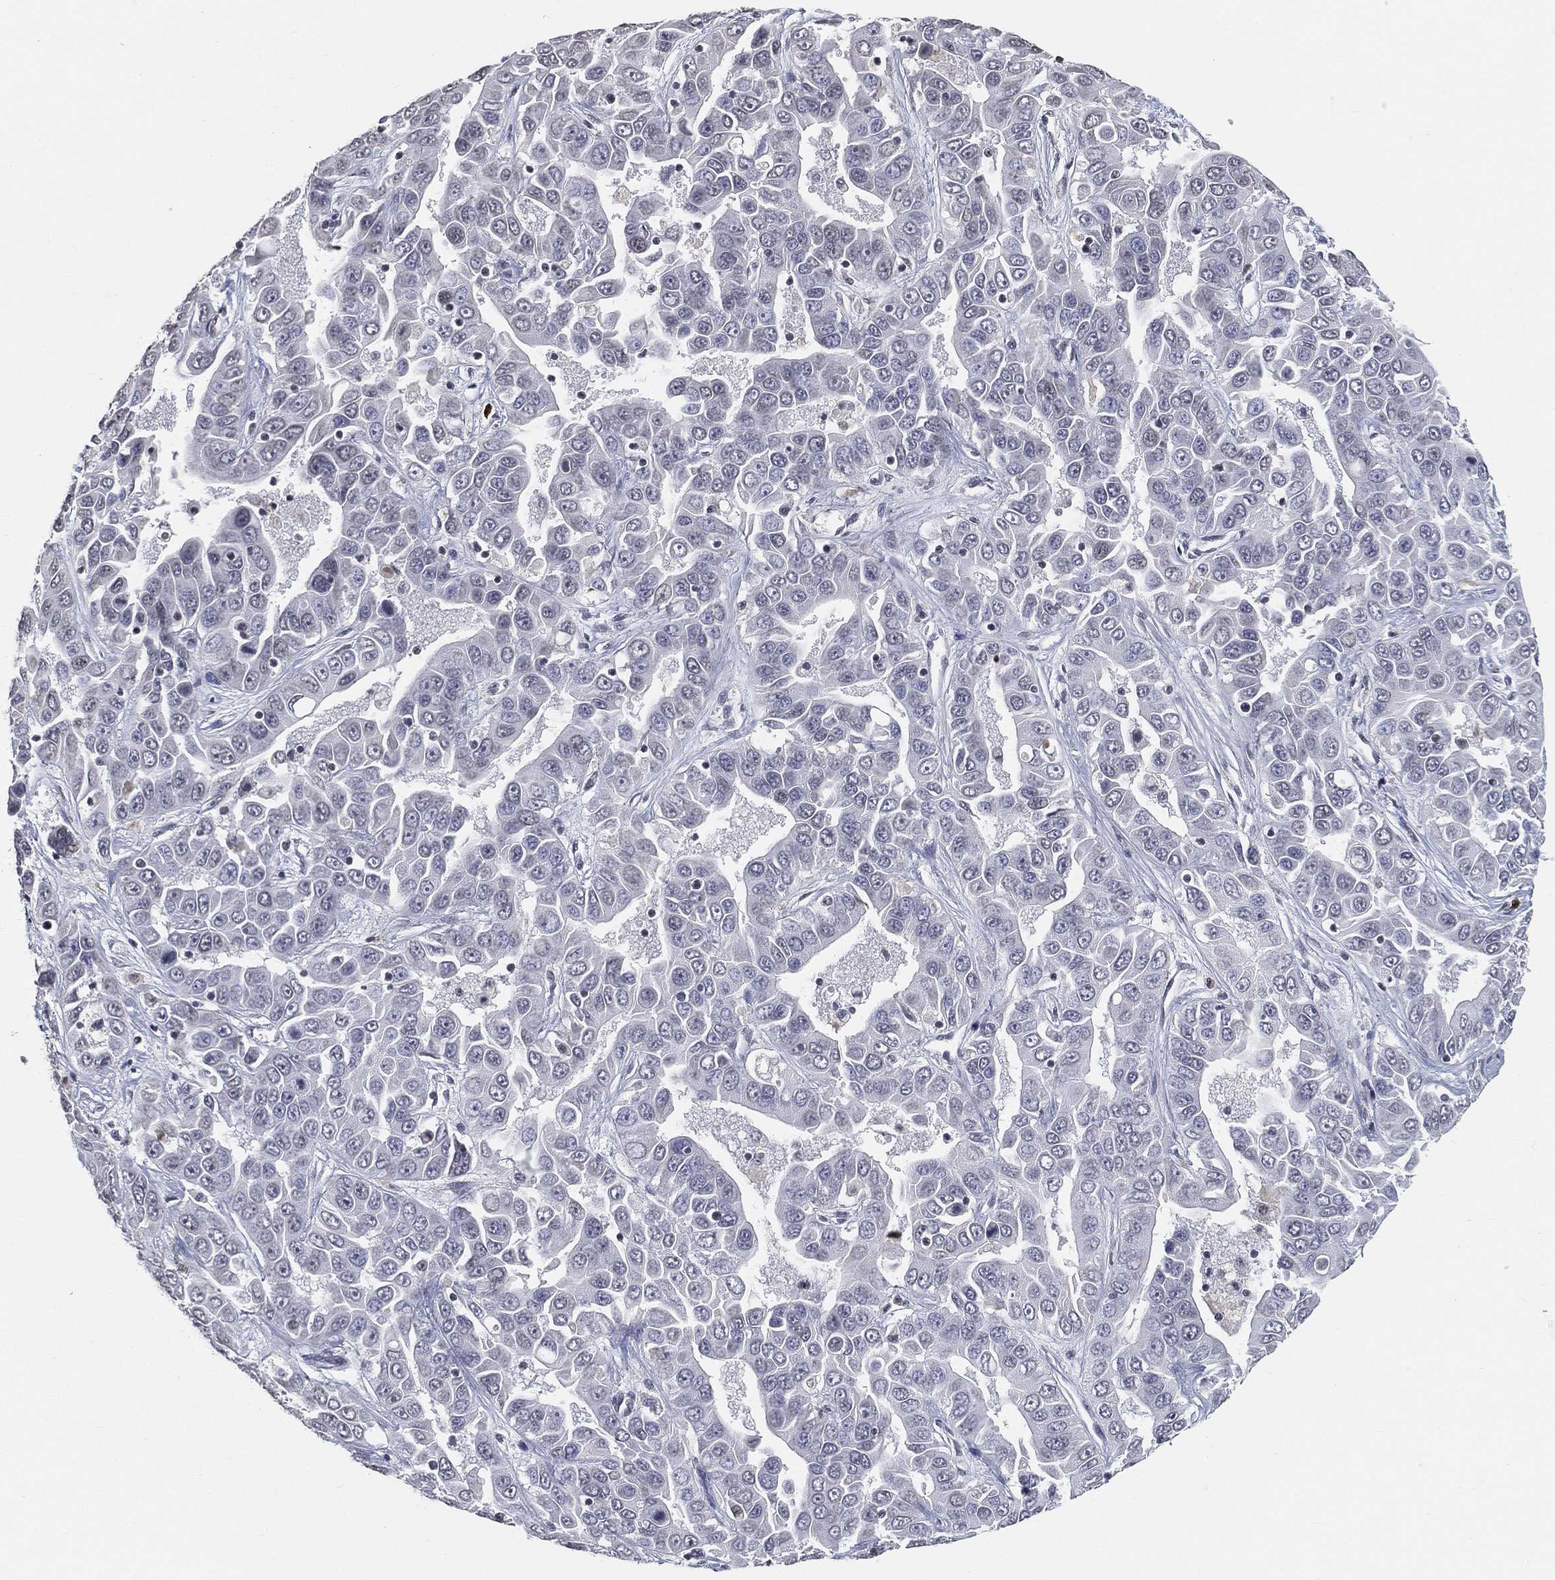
{"staining": {"intensity": "negative", "quantity": "none", "location": "none"}, "tissue": "liver cancer", "cell_type": "Tumor cells", "image_type": "cancer", "snomed": [{"axis": "morphology", "description": "Cholangiocarcinoma"}, {"axis": "topography", "description": "Liver"}], "caption": "Tumor cells are negative for brown protein staining in liver cancer.", "gene": "ARG1", "patient": {"sex": "female", "age": 52}}